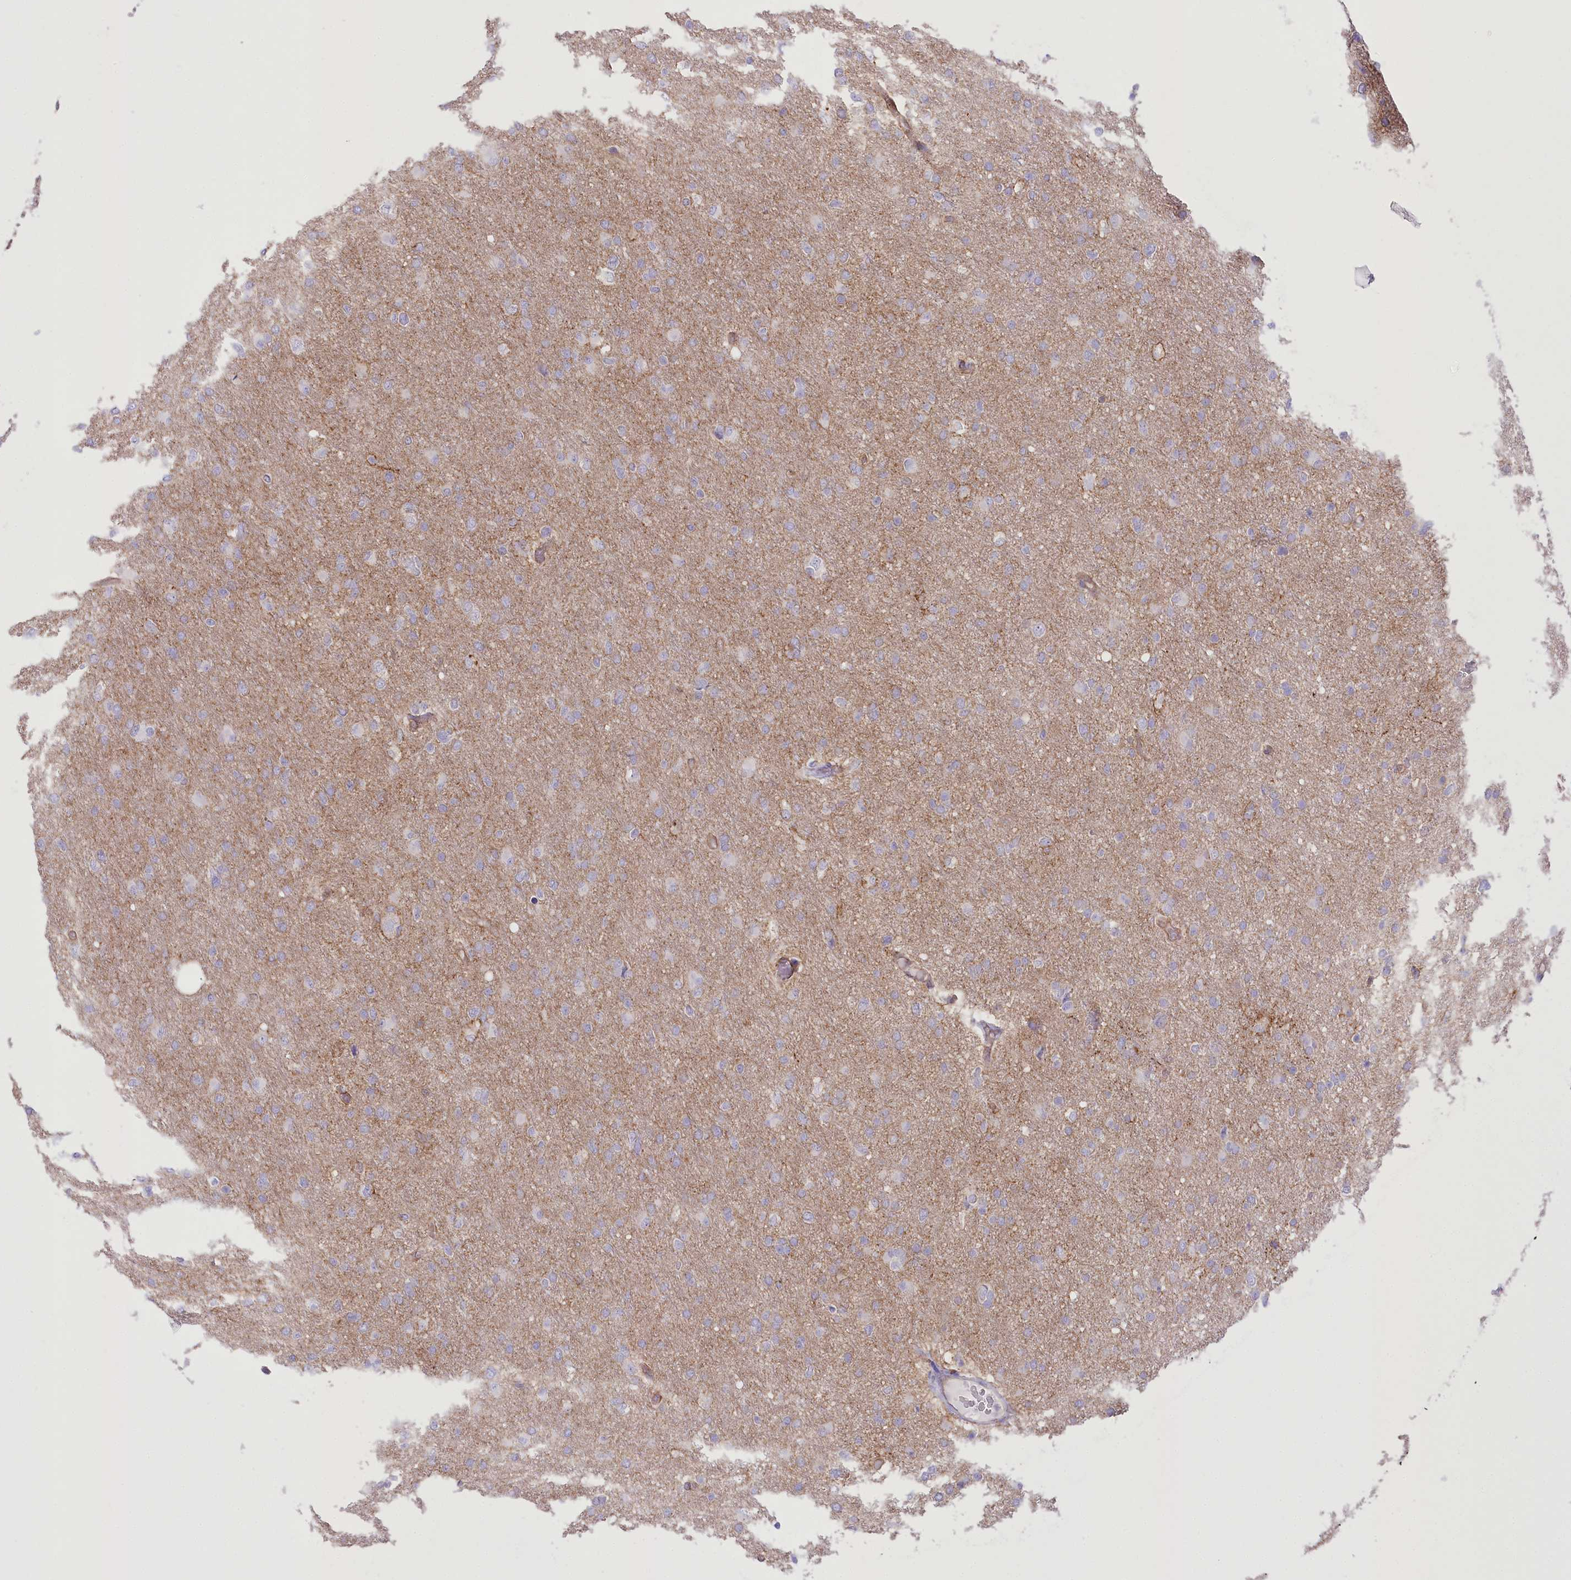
{"staining": {"intensity": "moderate", "quantity": "<25%", "location": "cytoplasmic/membranous"}, "tissue": "glioma", "cell_type": "Tumor cells", "image_type": "cancer", "snomed": [{"axis": "morphology", "description": "Glioma, malignant, High grade"}, {"axis": "topography", "description": "Cerebral cortex"}], "caption": "Immunohistochemistry (IHC) of malignant glioma (high-grade) exhibits low levels of moderate cytoplasmic/membranous expression in approximately <25% of tumor cells. (Brightfield microscopy of DAB IHC at high magnification).", "gene": "FAM216A", "patient": {"sex": "female", "age": 36}}